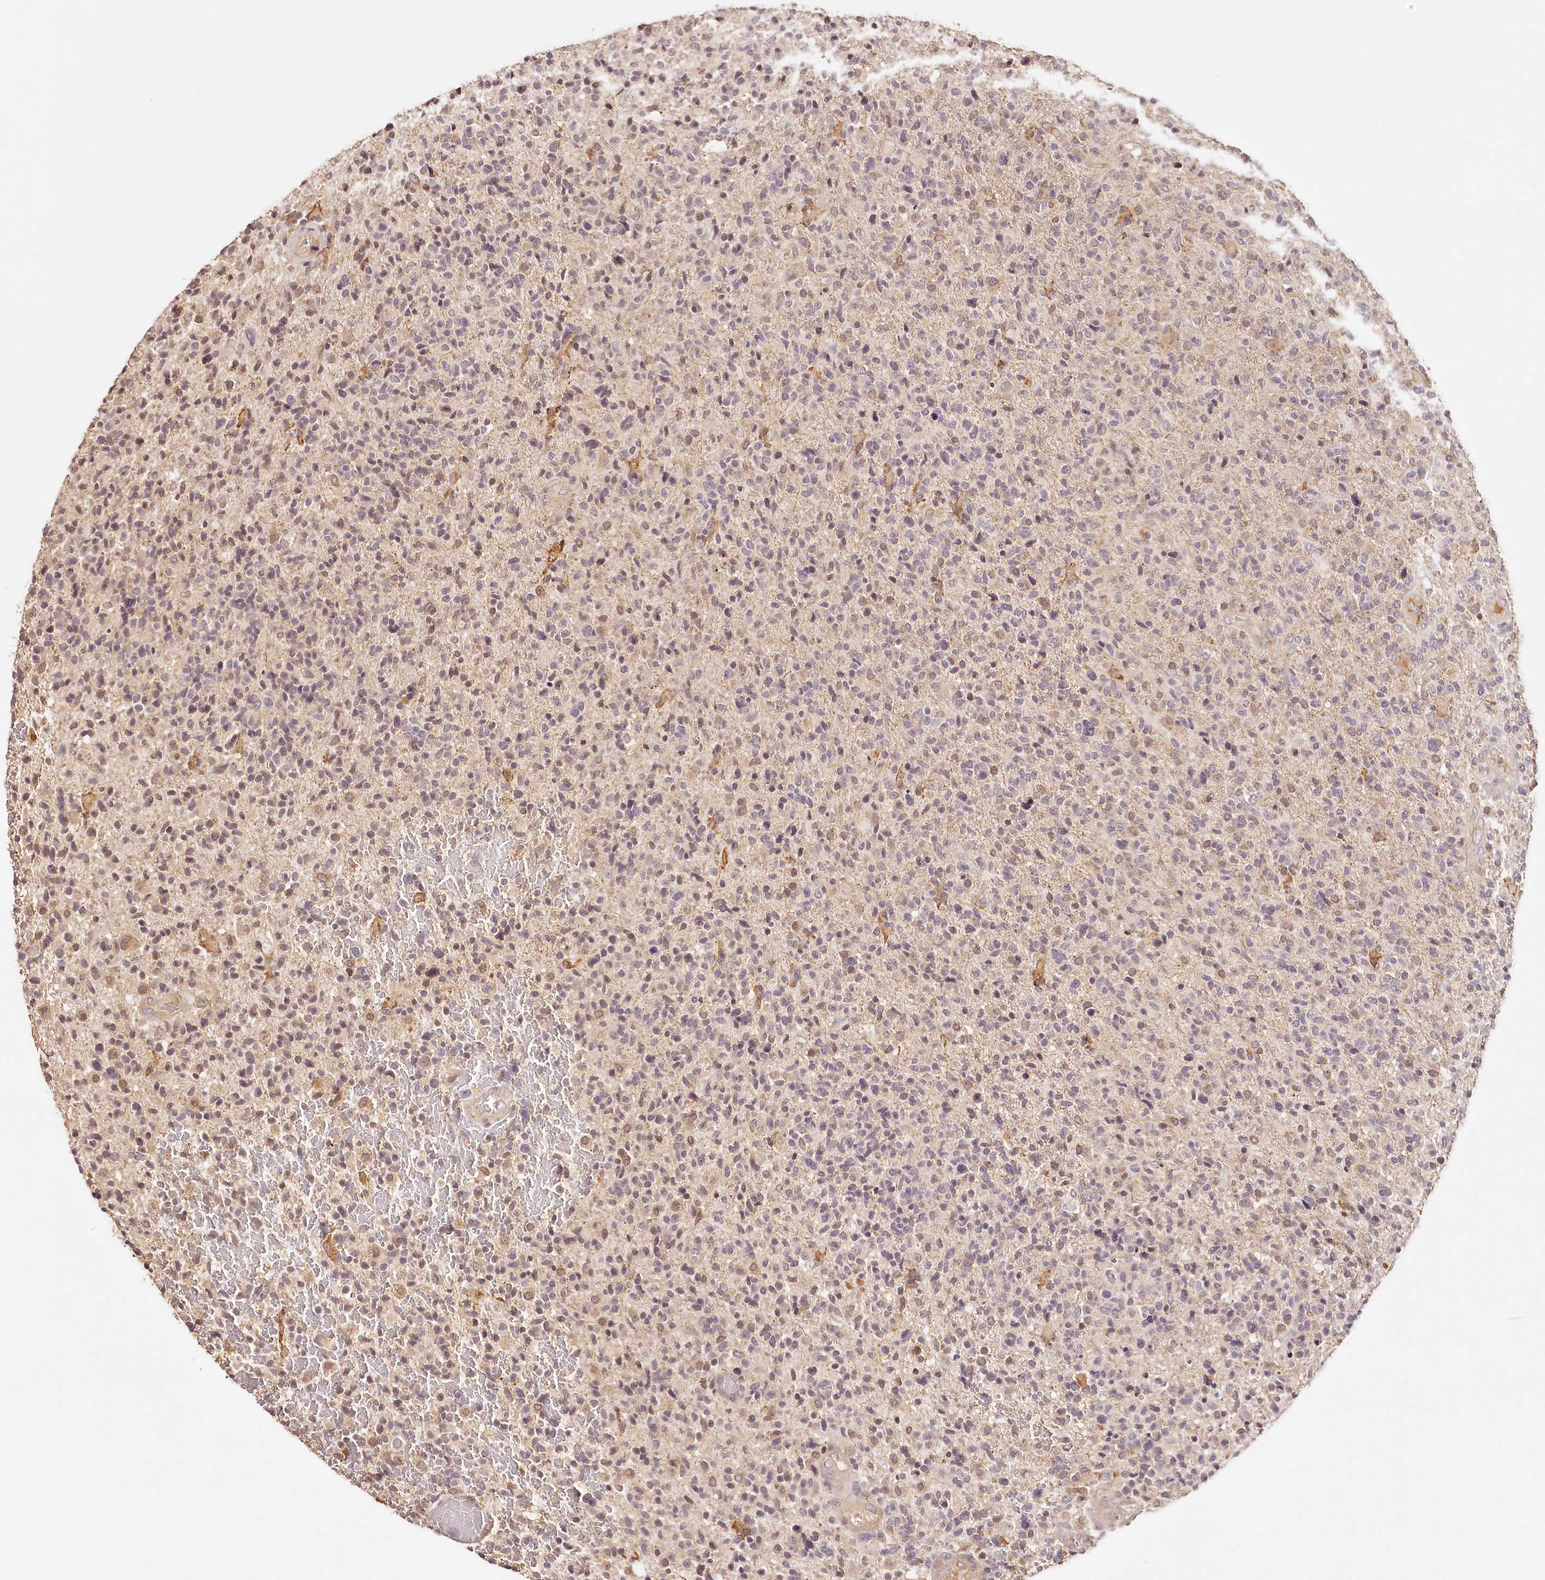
{"staining": {"intensity": "weak", "quantity": "<25%", "location": "nuclear"}, "tissue": "glioma", "cell_type": "Tumor cells", "image_type": "cancer", "snomed": [{"axis": "morphology", "description": "Glioma, malignant, High grade"}, {"axis": "topography", "description": "Brain"}], "caption": "Image shows no significant protein staining in tumor cells of high-grade glioma (malignant). (DAB (3,3'-diaminobenzidine) immunohistochemistry visualized using brightfield microscopy, high magnification).", "gene": "SYNGR1", "patient": {"sex": "male", "age": 72}}